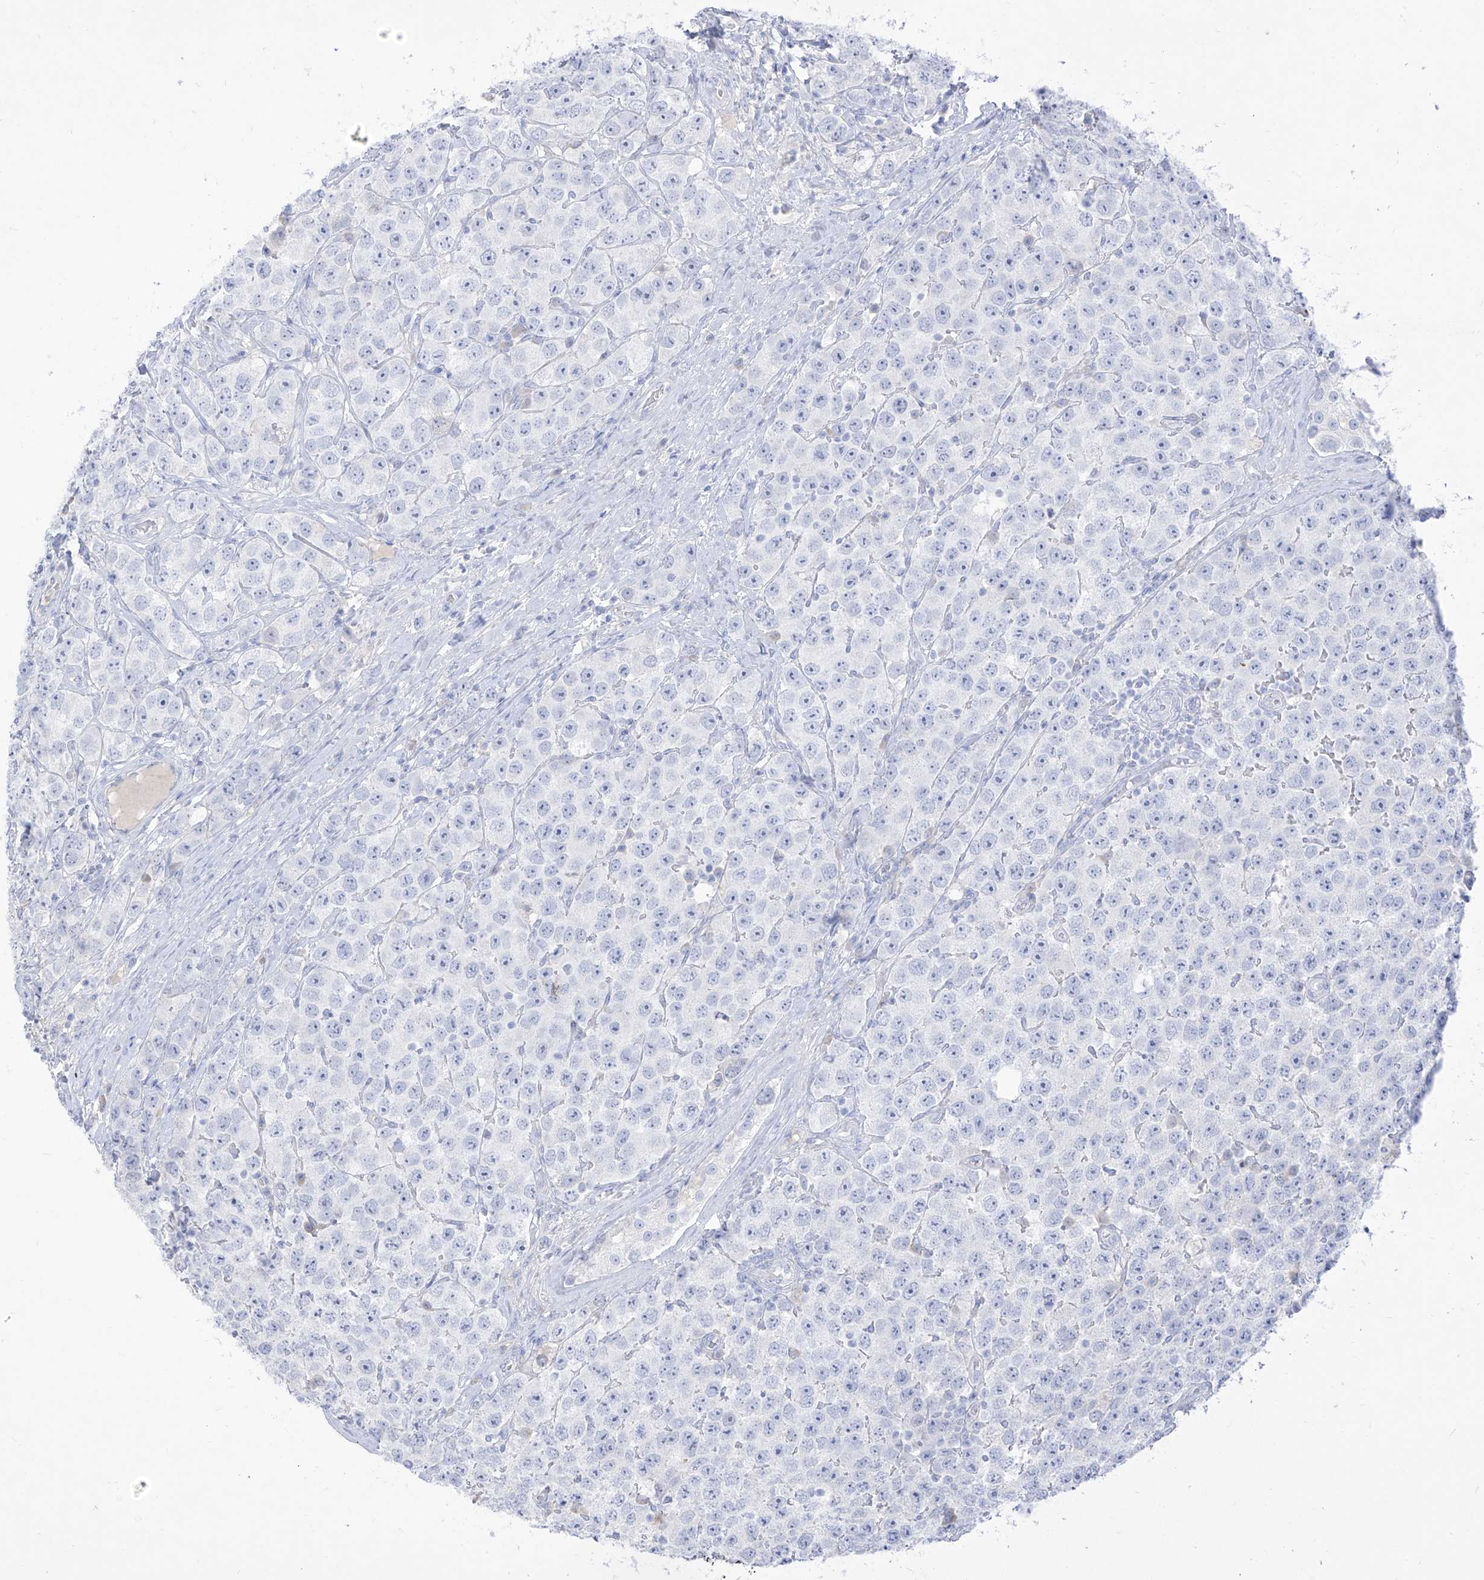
{"staining": {"intensity": "negative", "quantity": "none", "location": "none"}, "tissue": "testis cancer", "cell_type": "Tumor cells", "image_type": "cancer", "snomed": [{"axis": "morphology", "description": "Seminoma, NOS"}, {"axis": "topography", "description": "Testis"}], "caption": "Photomicrograph shows no protein positivity in tumor cells of testis cancer (seminoma) tissue.", "gene": "TGM4", "patient": {"sex": "male", "age": 28}}